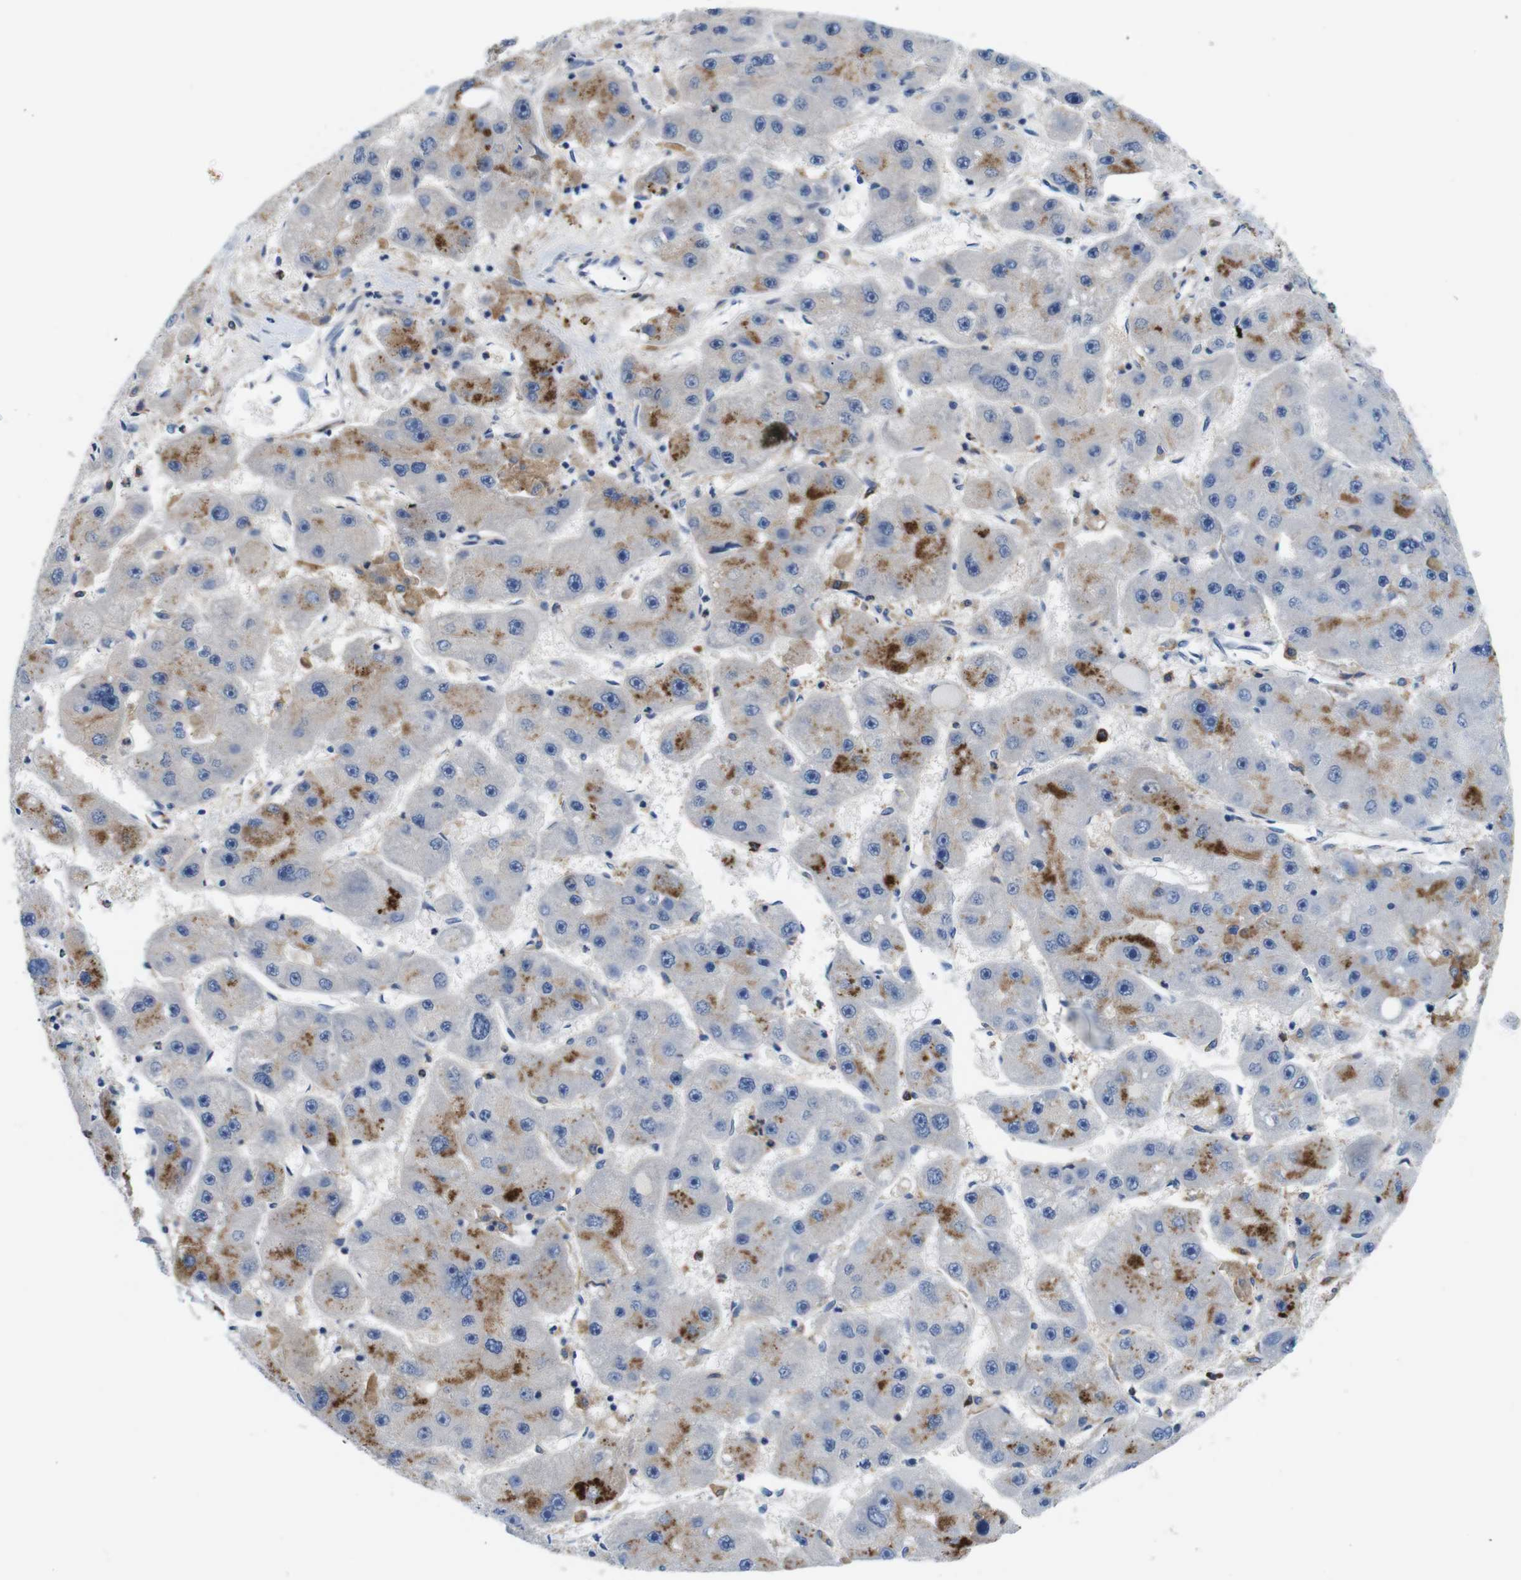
{"staining": {"intensity": "moderate", "quantity": "25%-75%", "location": "cytoplasmic/membranous"}, "tissue": "liver cancer", "cell_type": "Tumor cells", "image_type": "cancer", "snomed": [{"axis": "morphology", "description": "Carcinoma, Hepatocellular, NOS"}, {"axis": "topography", "description": "Liver"}], "caption": "A medium amount of moderate cytoplasmic/membranous expression is identified in about 25%-75% of tumor cells in hepatocellular carcinoma (liver) tissue.", "gene": "CD300C", "patient": {"sex": "female", "age": 61}}